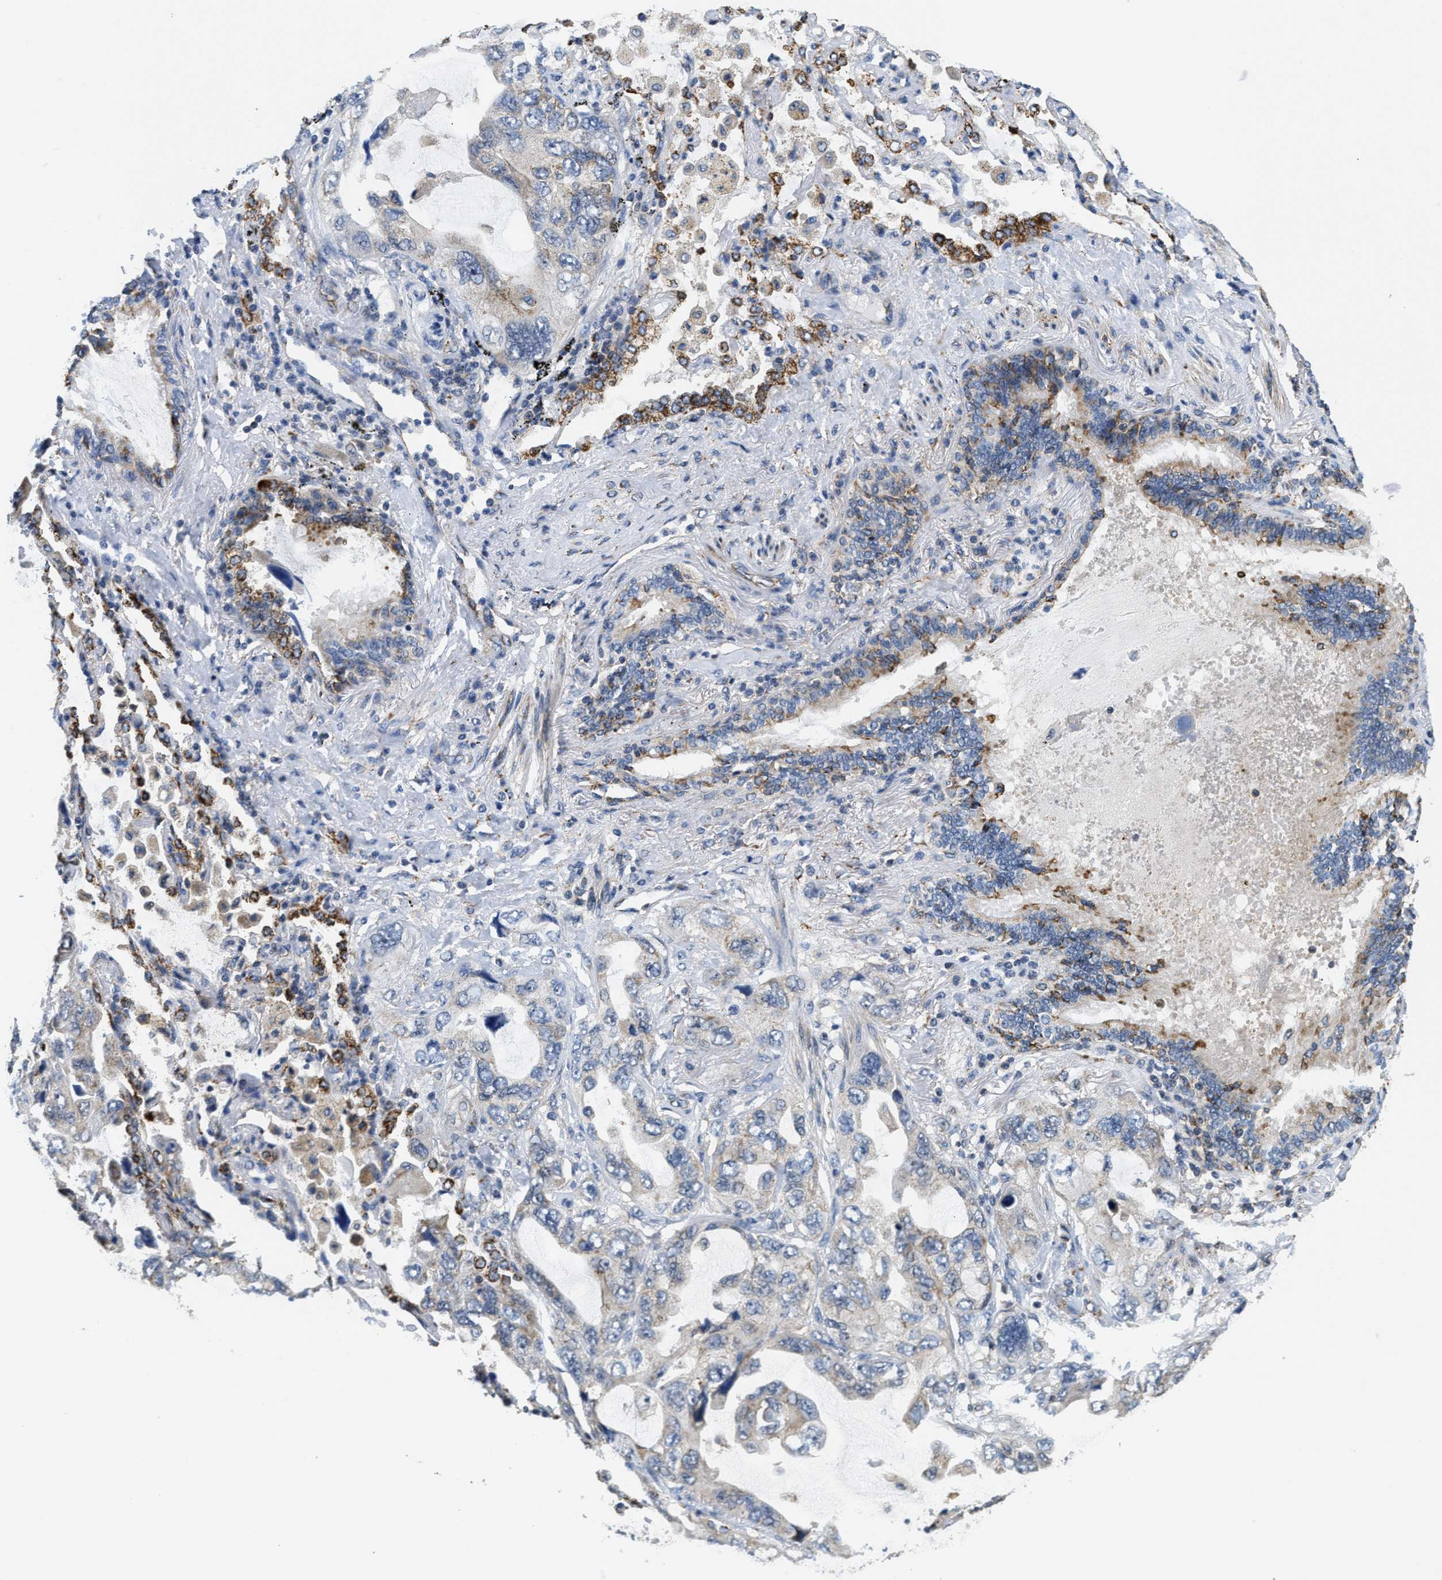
{"staining": {"intensity": "moderate", "quantity": "25%-75%", "location": "cytoplasmic/membranous"}, "tissue": "lung cancer", "cell_type": "Tumor cells", "image_type": "cancer", "snomed": [{"axis": "morphology", "description": "Squamous cell carcinoma, NOS"}, {"axis": "topography", "description": "Lung"}], "caption": "Immunohistochemical staining of lung squamous cell carcinoma shows medium levels of moderate cytoplasmic/membranous protein positivity in approximately 25%-75% of tumor cells. (DAB IHC with brightfield microscopy, high magnification).", "gene": "CCM2", "patient": {"sex": "female", "age": 73}}